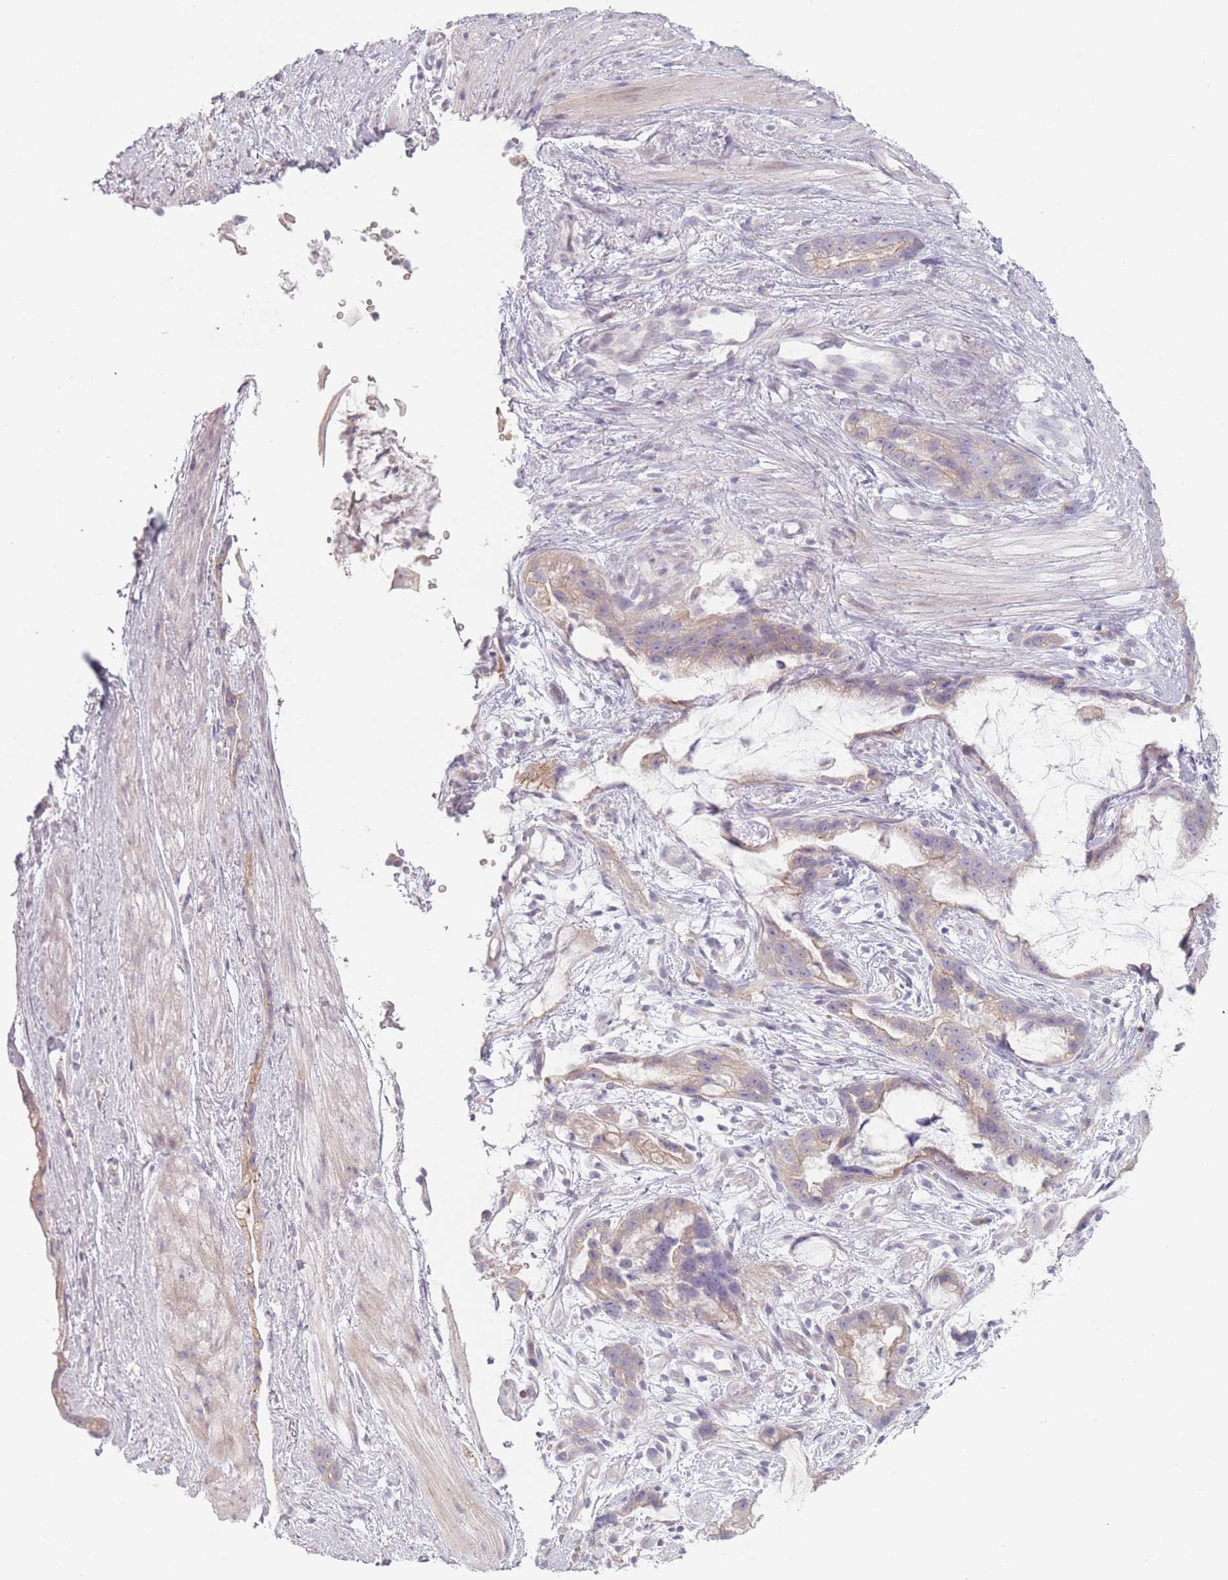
{"staining": {"intensity": "weak", "quantity": "25%-75%", "location": "cytoplasmic/membranous"}, "tissue": "stomach cancer", "cell_type": "Tumor cells", "image_type": "cancer", "snomed": [{"axis": "morphology", "description": "Adenocarcinoma, NOS"}, {"axis": "topography", "description": "Stomach"}], "caption": "Protein expression analysis of stomach cancer shows weak cytoplasmic/membranous positivity in approximately 25%-75% of tumor cells. Immunohistochemistry stains the protein in brown and the nuclei are stained blue.", "gene": "RASL10B", "patient": {"sex": "male", "age": 55}}